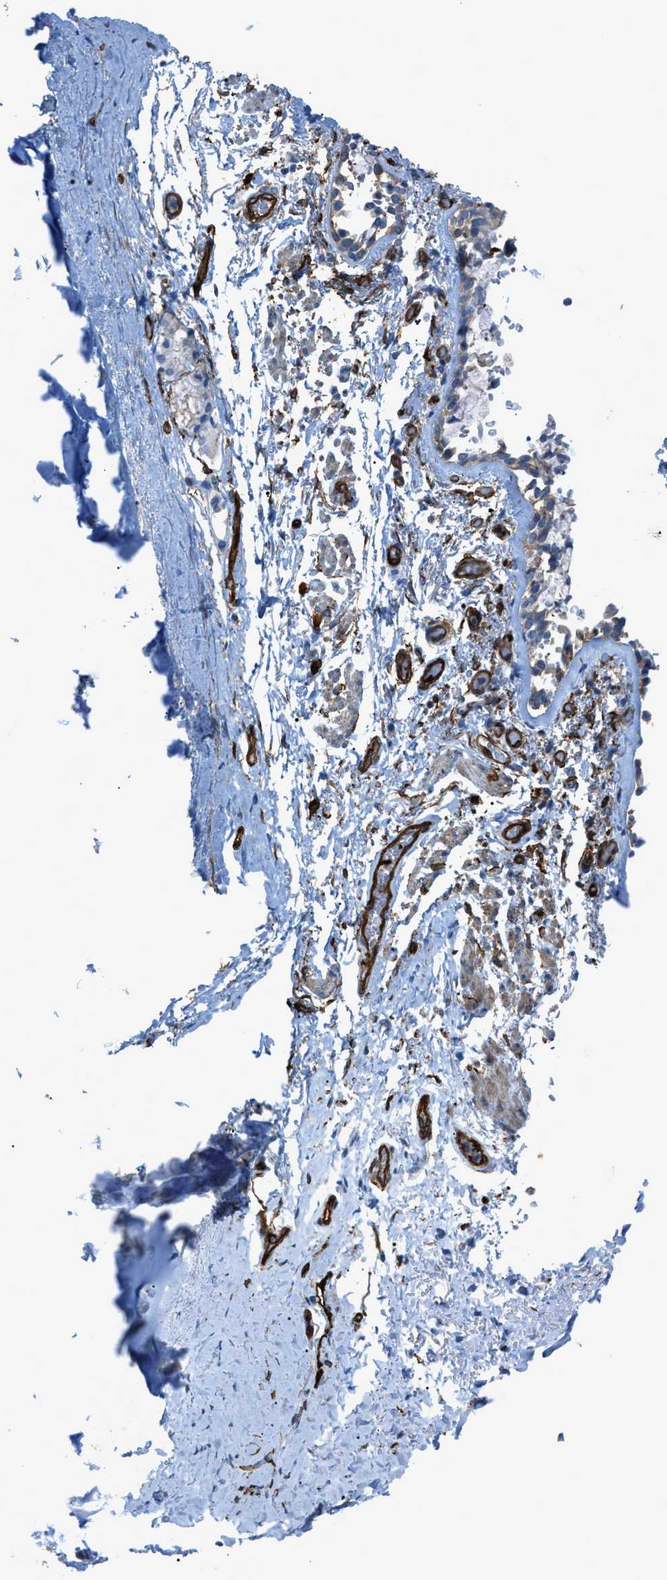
{"staining": {"intensity": "negative", "quantity": "none", "location": "none"}, "tissue": "adipose tissue", "cell_type": "Adipocytes", "image_type": "normal", "snomed": [{"axis": "morphology", "description": "Normal tissue, NOS"}, {"axis": "topography", "description": "Cartilage tissue"}, {"axis": "topography", "description": "Lung"}], "caption": "Micrograph shows no protein positivity in adipocytes of benign adipose tissue. (DAB immunohistochemistry (IHC) visualized using brightfield microscopy, high magnification).", "gene": "SLC22A15", "patient": {"sex": "female", "age": 77}}